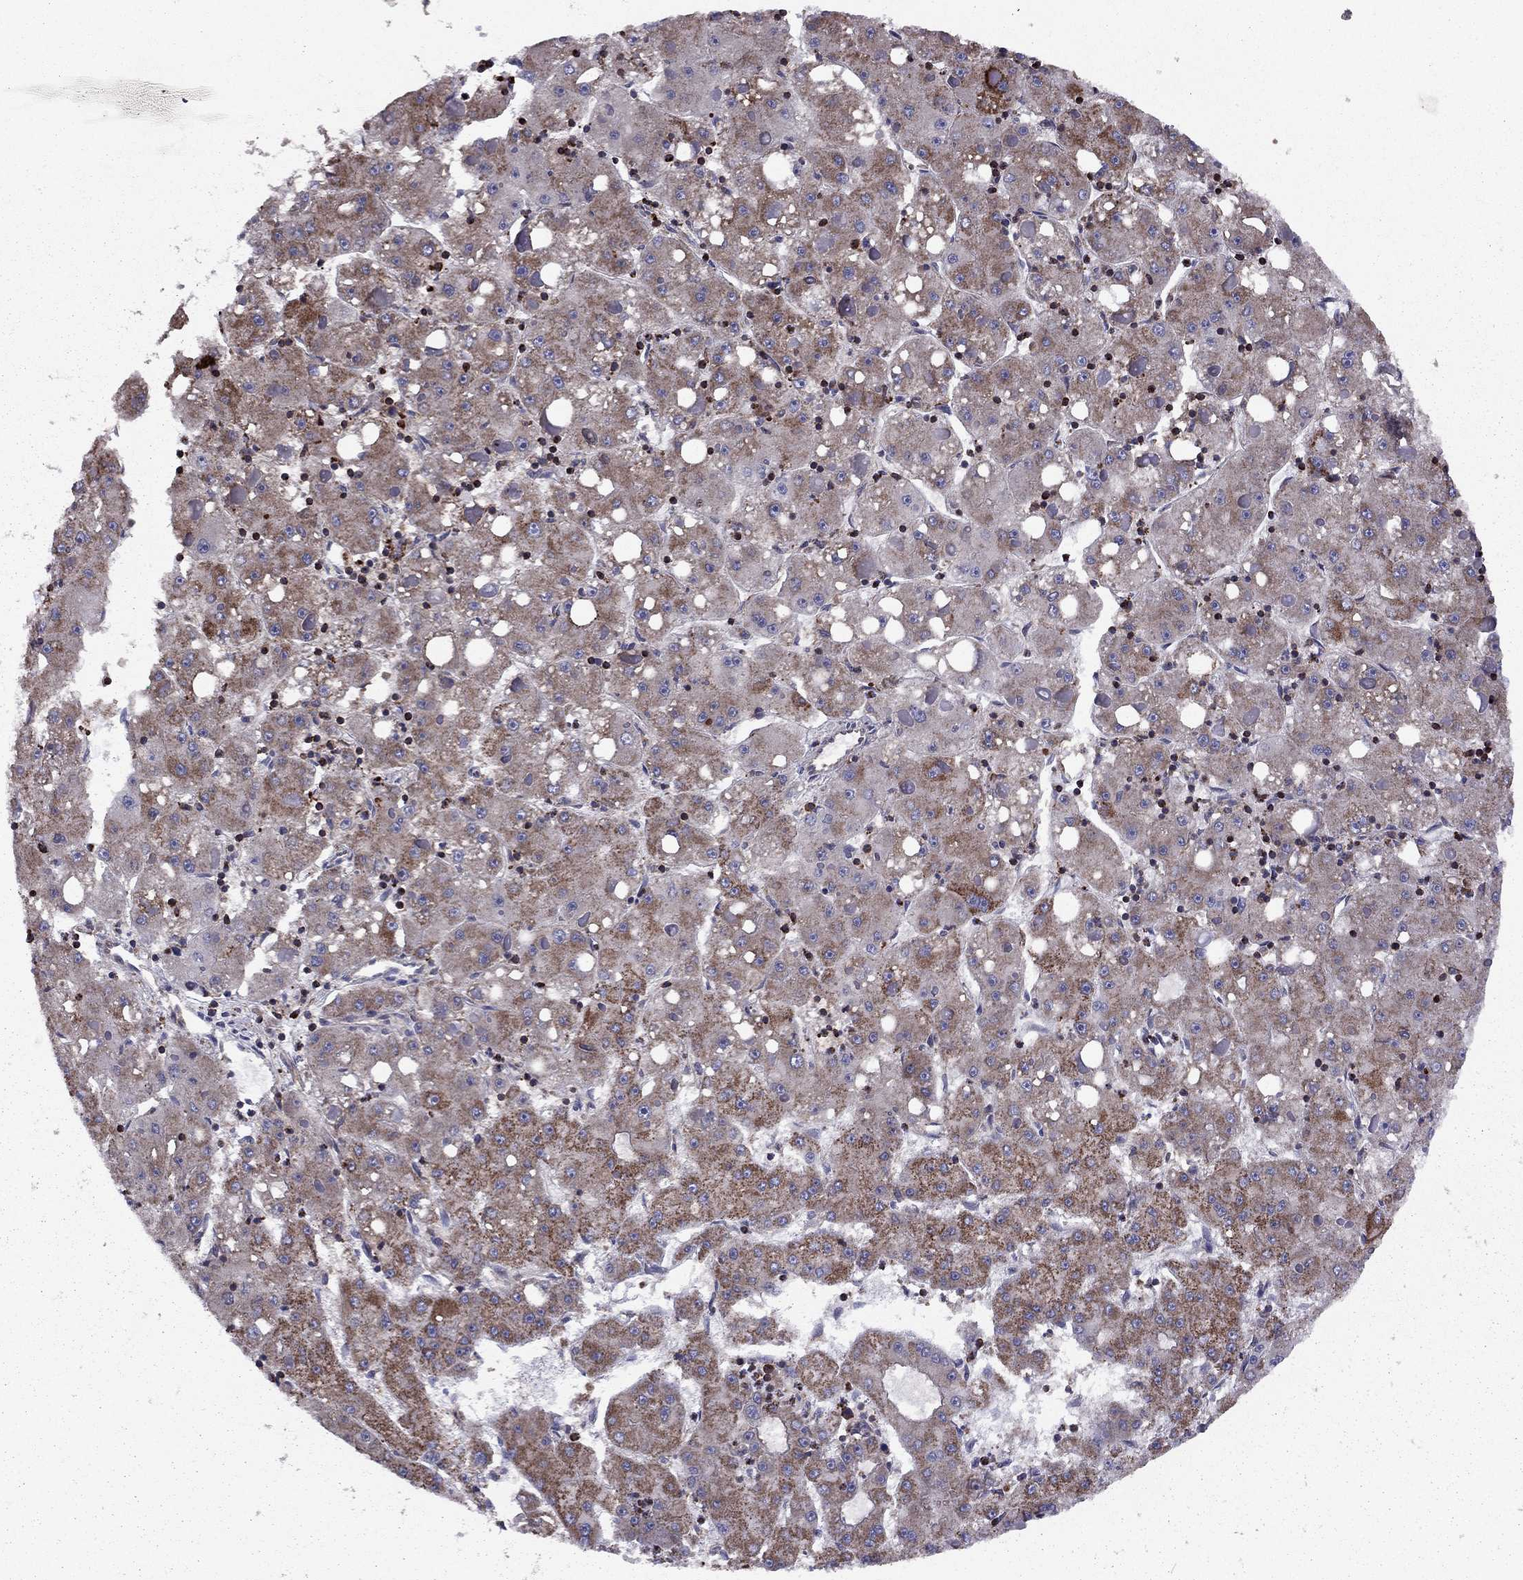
{"staining": {"intensity": "strong", "quantity": "<25%", "location": "cytoplasmic/membranous"}, "tissue": "liver cancer", "cell_type": "Tumor cells", "image_type": "cancer", "snomed": [{"axis": "morphology", "description": "Carcinoma, Hepatocellular, NOS"}, {"axis": "topography", "description": "Liver"}], "caption": "High-power microscopy captured an immunohistochemistry (IHC) histopathology image of hepatocellular carcinoma (liver), revealing strong cytoplasmic/membranous positivity in approximately <25% of tumor cells.", "gene": "ALG6", "patient": {"sex": "male", "age": 73}}